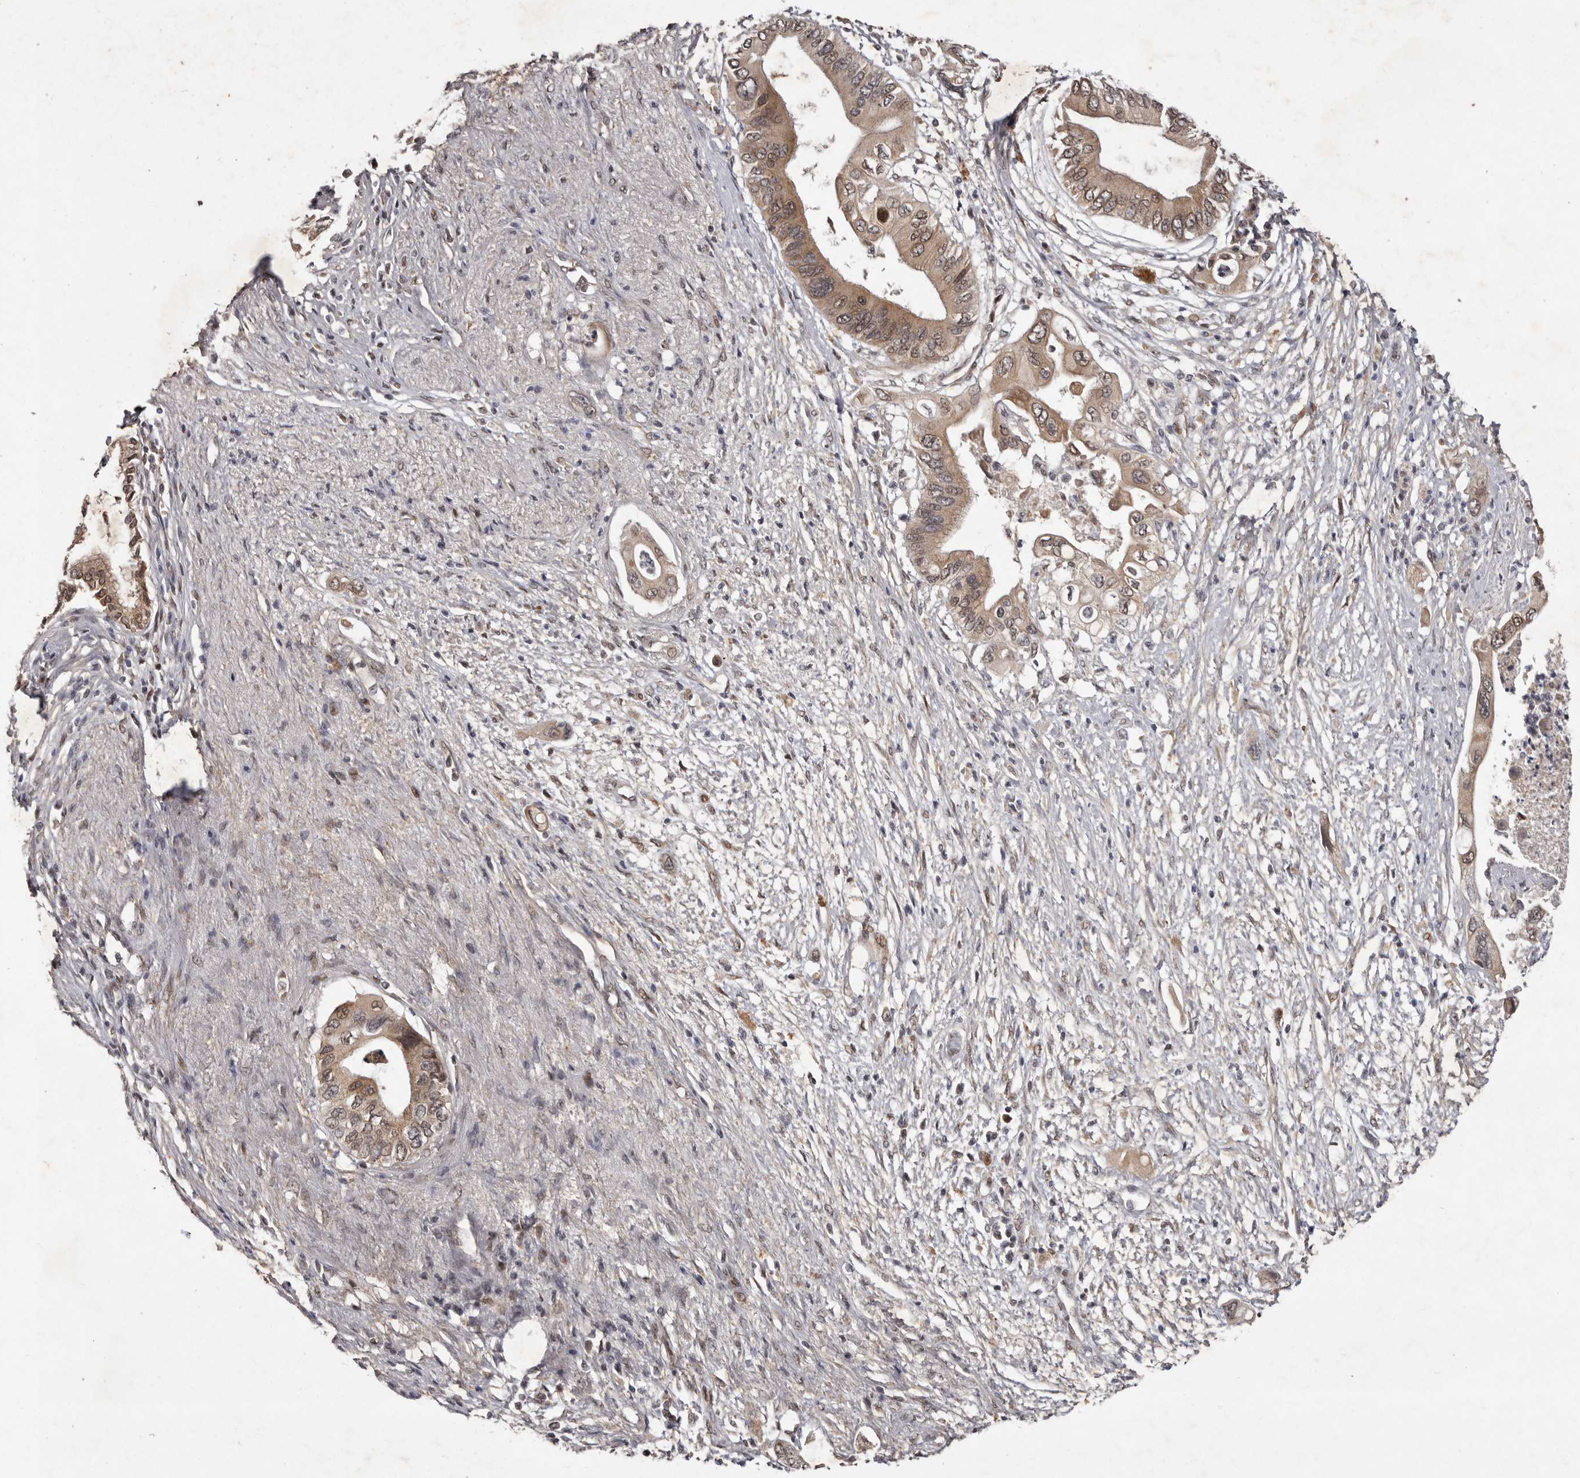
{"staining": {"intensity": "moderate", "quantity": ">75%", "location": "cytoplasmic/membranous,nuclear"}, "tissue": "pancreatic cancer", "cell_type": "Tumor cells", "image_type": "cancer", "snomed": [{"axis": "morphology", "description": "Adenocarcinoma, NOS"}, {"axis": "topography", "description": "Pancreas"}], "caption": "The immunohistochemical stain highlights moderate cytoplasmic/membranous and nuclear staining in tumor cells of pancreatic cancer (adenocarcinoma) tissue.", "gene": "ABL1", "patient": {"sex": "male", "age": 66}}